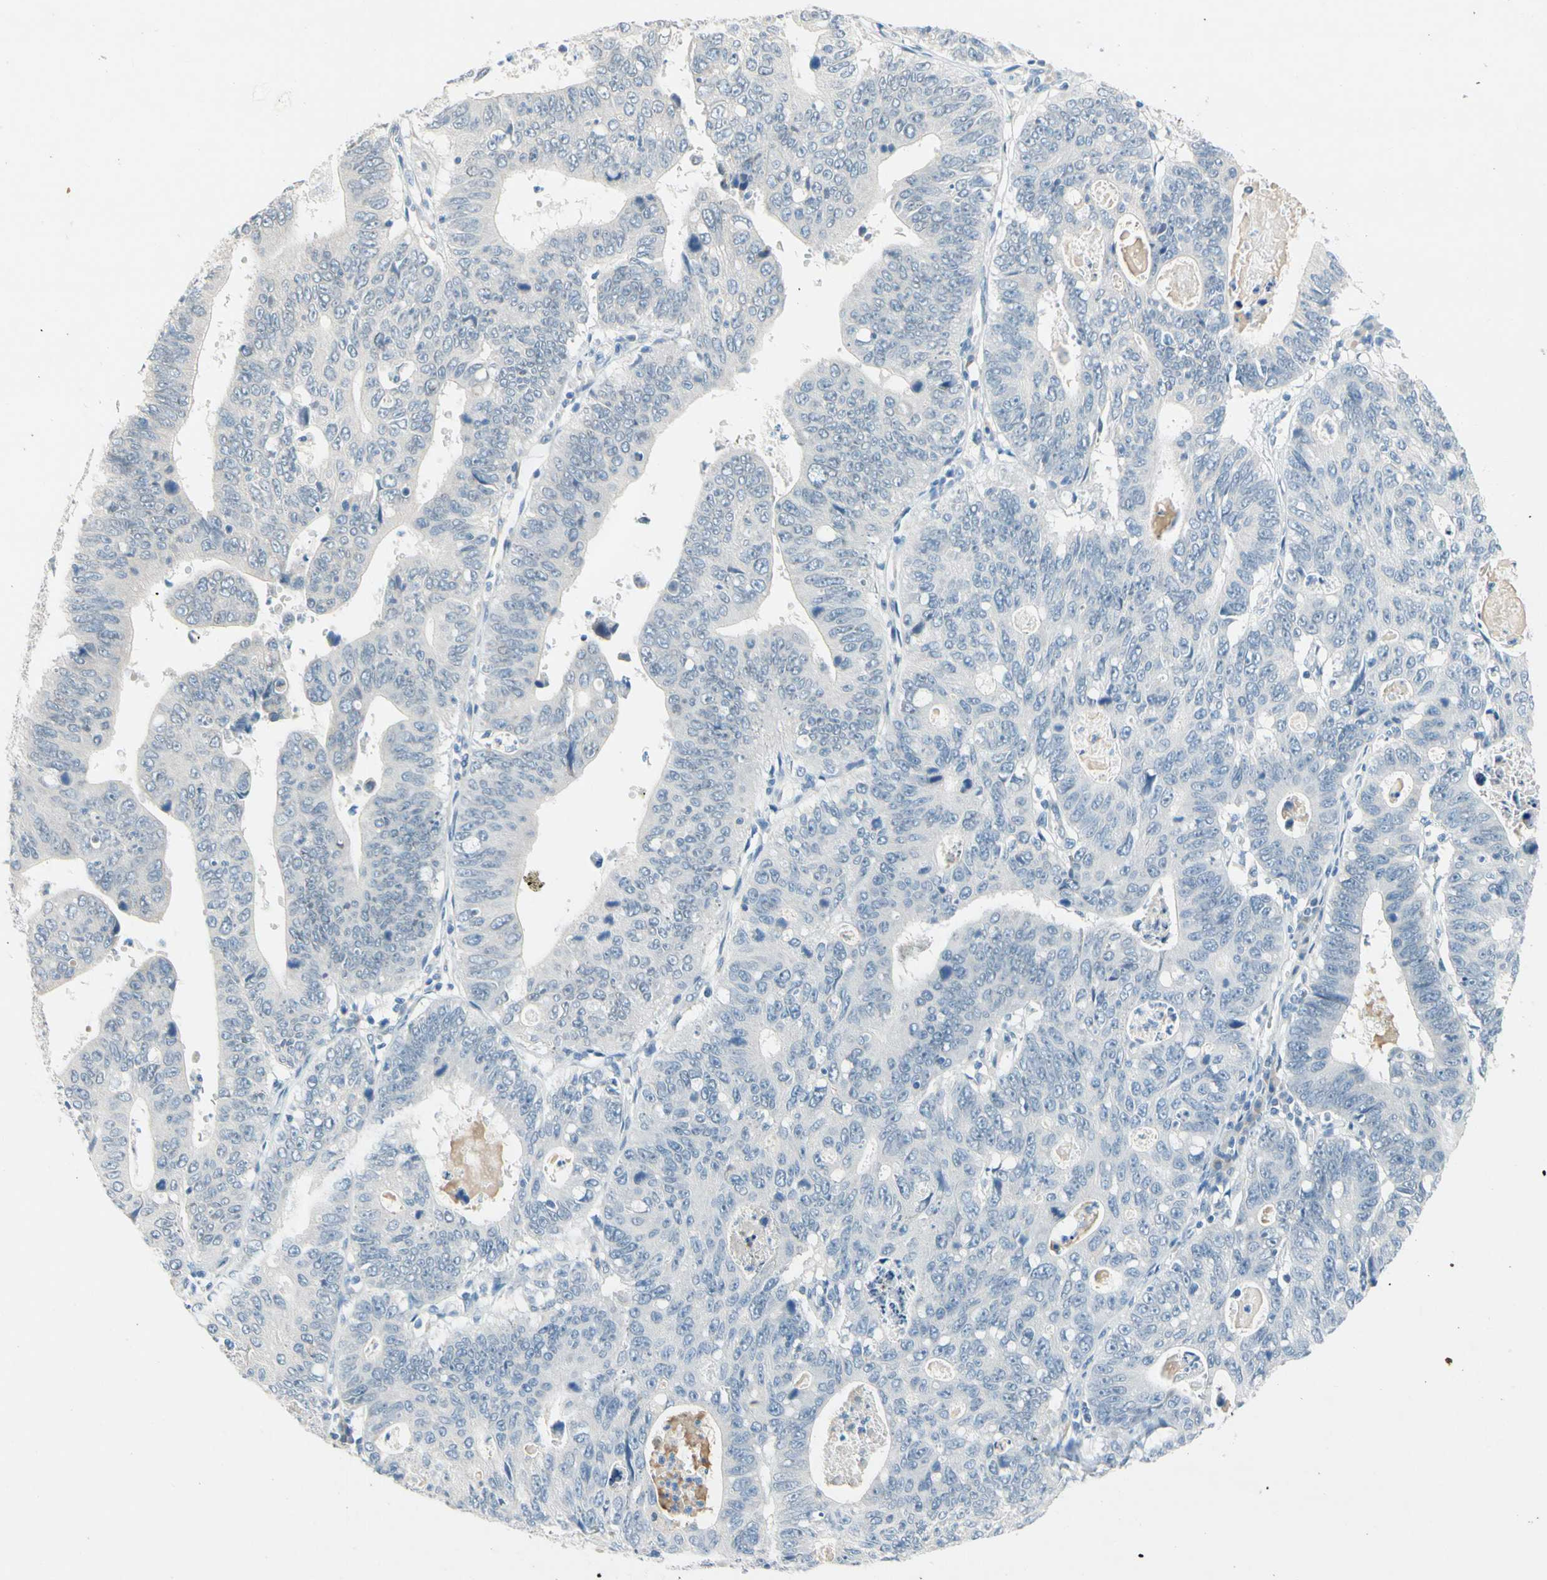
{"staining": {"intensity": "negative", "quantity": "none", "location": "none"}, "tissue": "stomach cancer", "cell_type": "Tumor cells", "image_type": "cancer", "snomed": [{"axis": "morphology", "description": "Adenocarcinoma, NOS"}, {"axis": "topography", "description": "Stomach"}], "caption": "The photomicrograph displays no staining of tumor cells in stomach cancer (adenocarcinoma).", "gene": "CNDP1", "patient": {"sex": "male", "age": 59}}